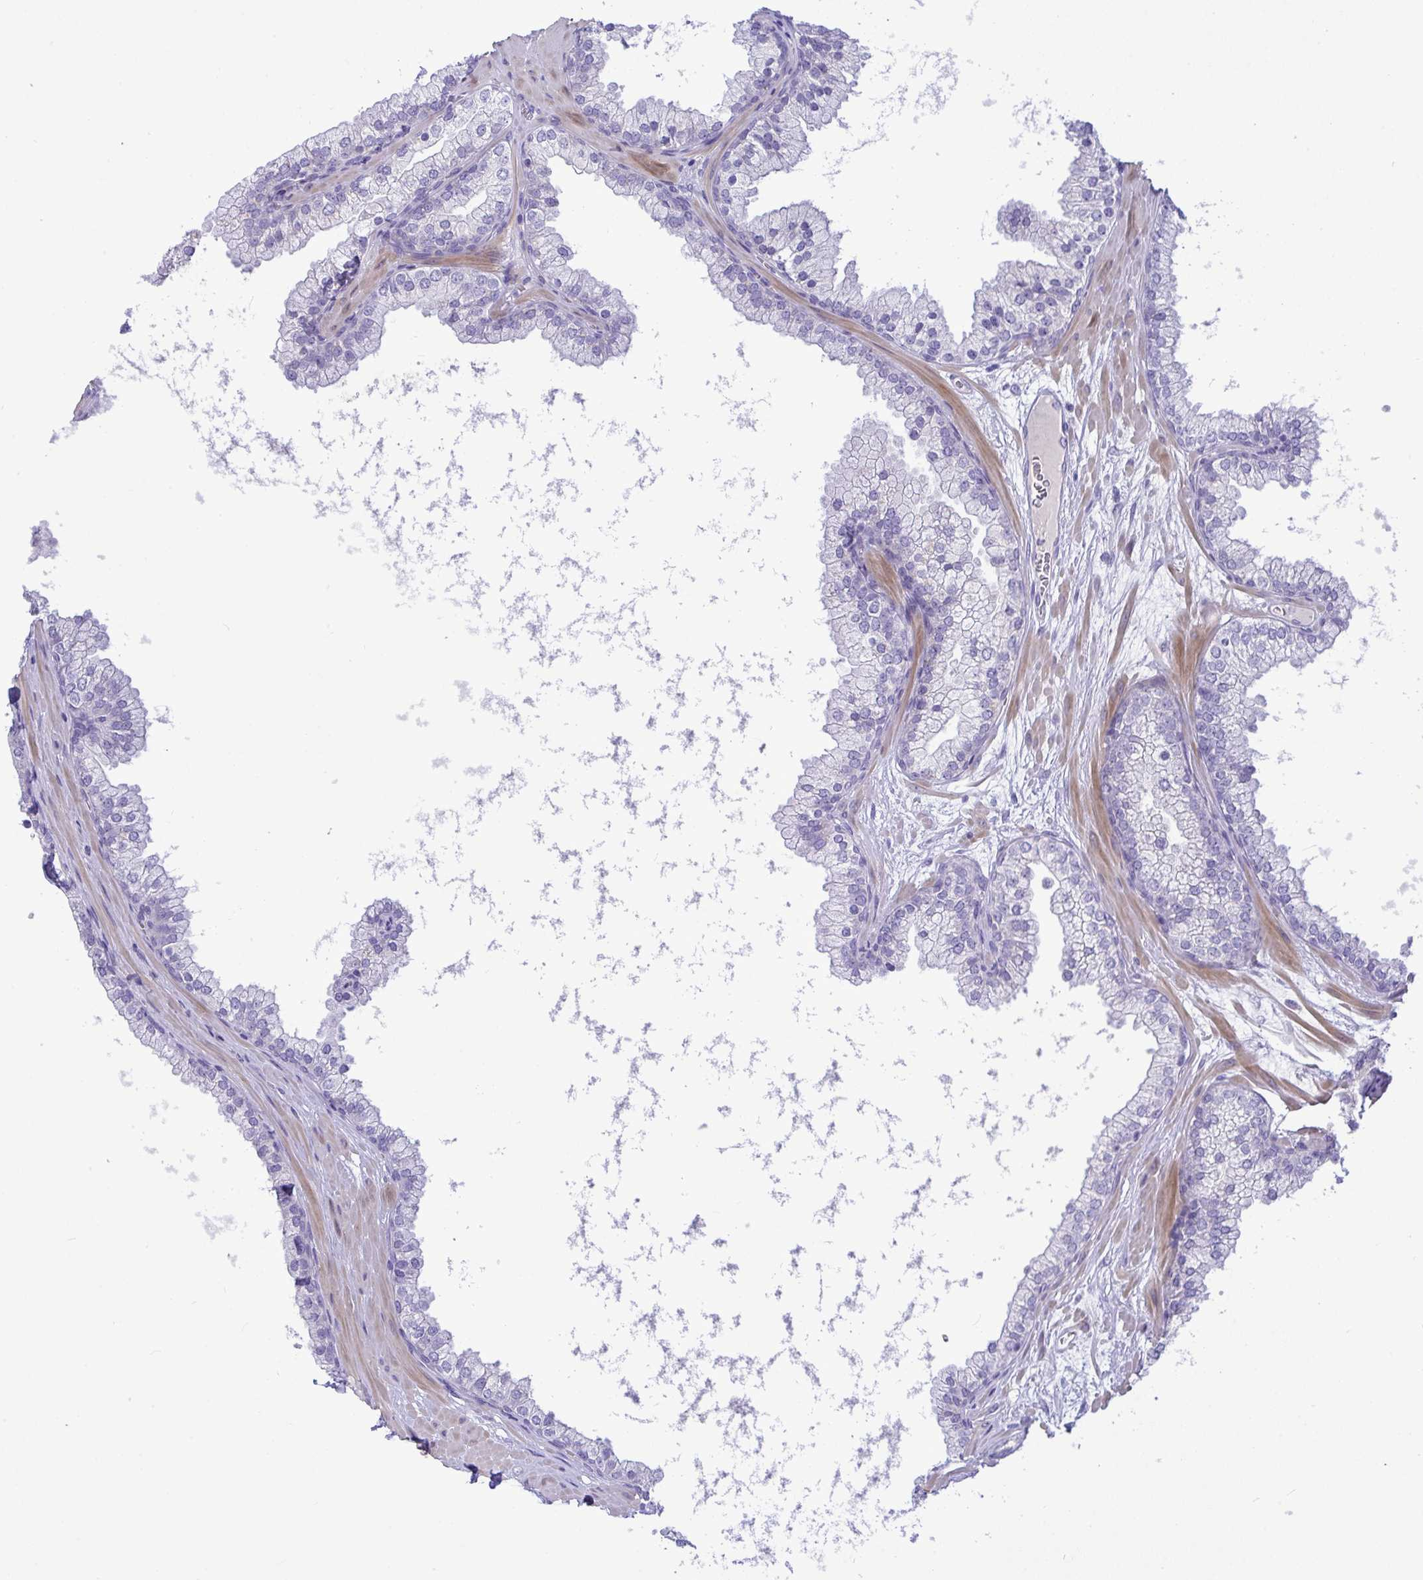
{"staining": {"intensity": "negative", "quantity": "none", "location": "none"}, "tissue": "prostate", "cell_type": "Glandular cells", "image_type": "normal", "snomed": [{"axis": "morphology", "description": "Normal tissue, NOS"}, {"axis": "topography", "description": "Prostate"}, {"axis": "topography", "description": "Peripheral nerve tissue"}], "caption": "High power microscopy image of an IHC photomicrograph of unremarkable prostate, revealing no significant staining in glandular cells.", "gene": "FAM86B1", "patient": {"sex": "male", "age": 61}}